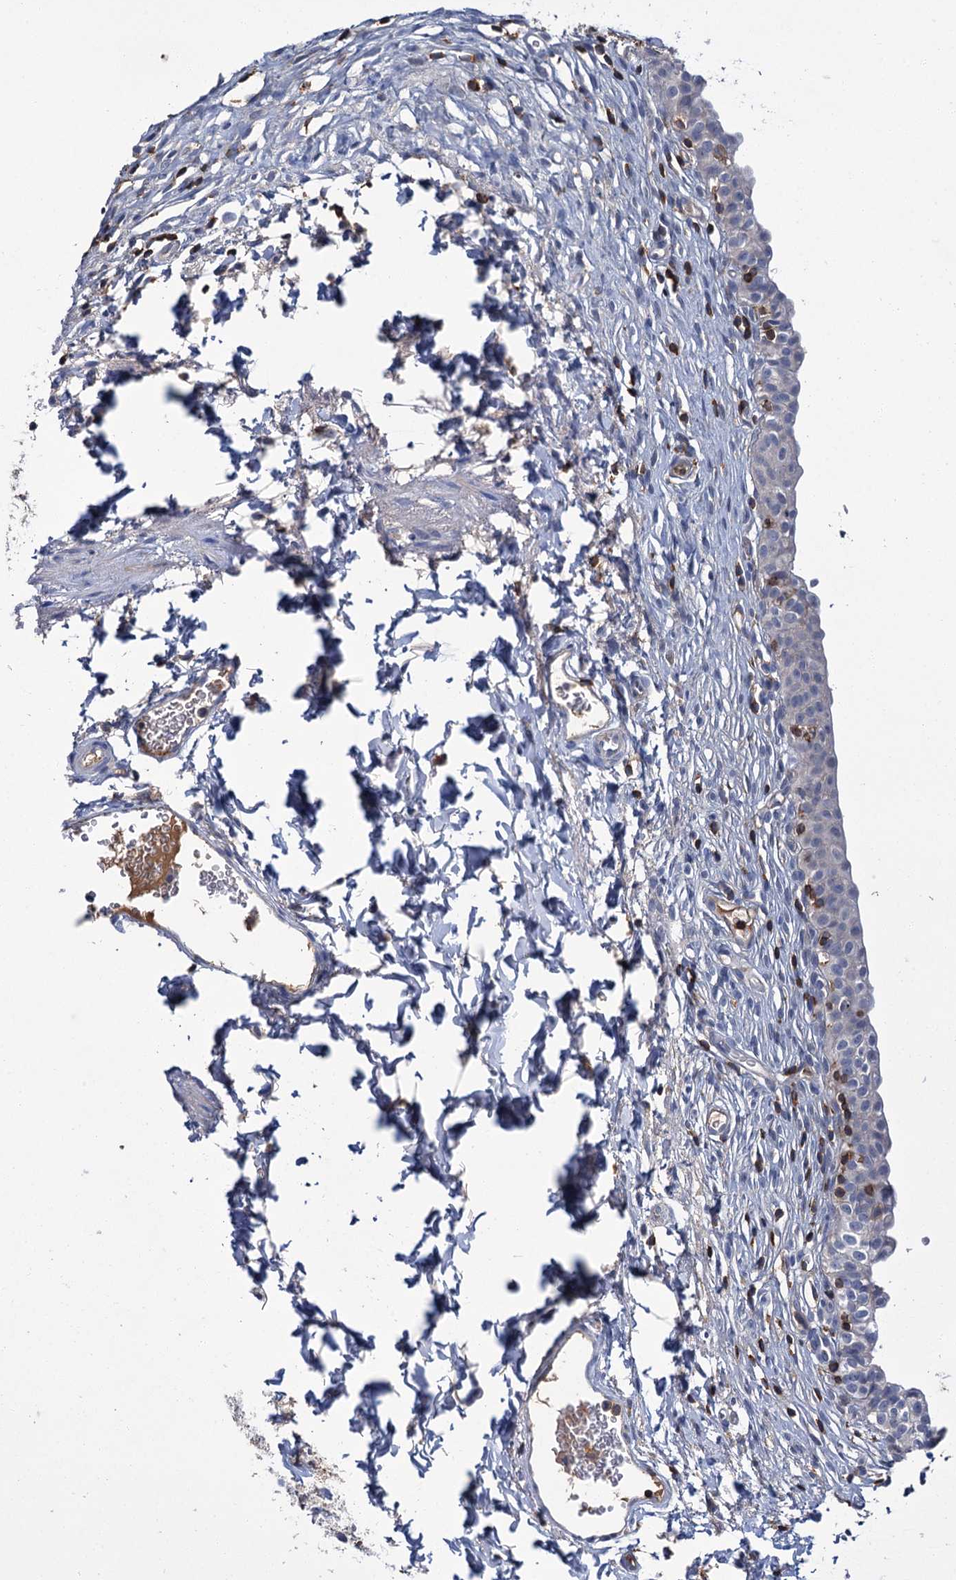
{"staining": {"intensity": "negative", "quantity": "none", "location": "none"}, "tissue": "urinary bladder", "cell_type": "Urothelial cells", "image_type": "normal", "snomed": [{"axis": "morphology", "description": "Normal tissue, NOS"}, {"axis": "topography", "description": "Urinary bladder"}], "caption": "DAB (3,3'-diaminobenzidine) immunohistochemical staining of normal human urinary bladder displays no significant positivity in urothelial cells. (Brightfield microscopy of DAB IHC at high magnification).", "gene": "FGFR2", "patient": {"sex": "male", "age": 55}}